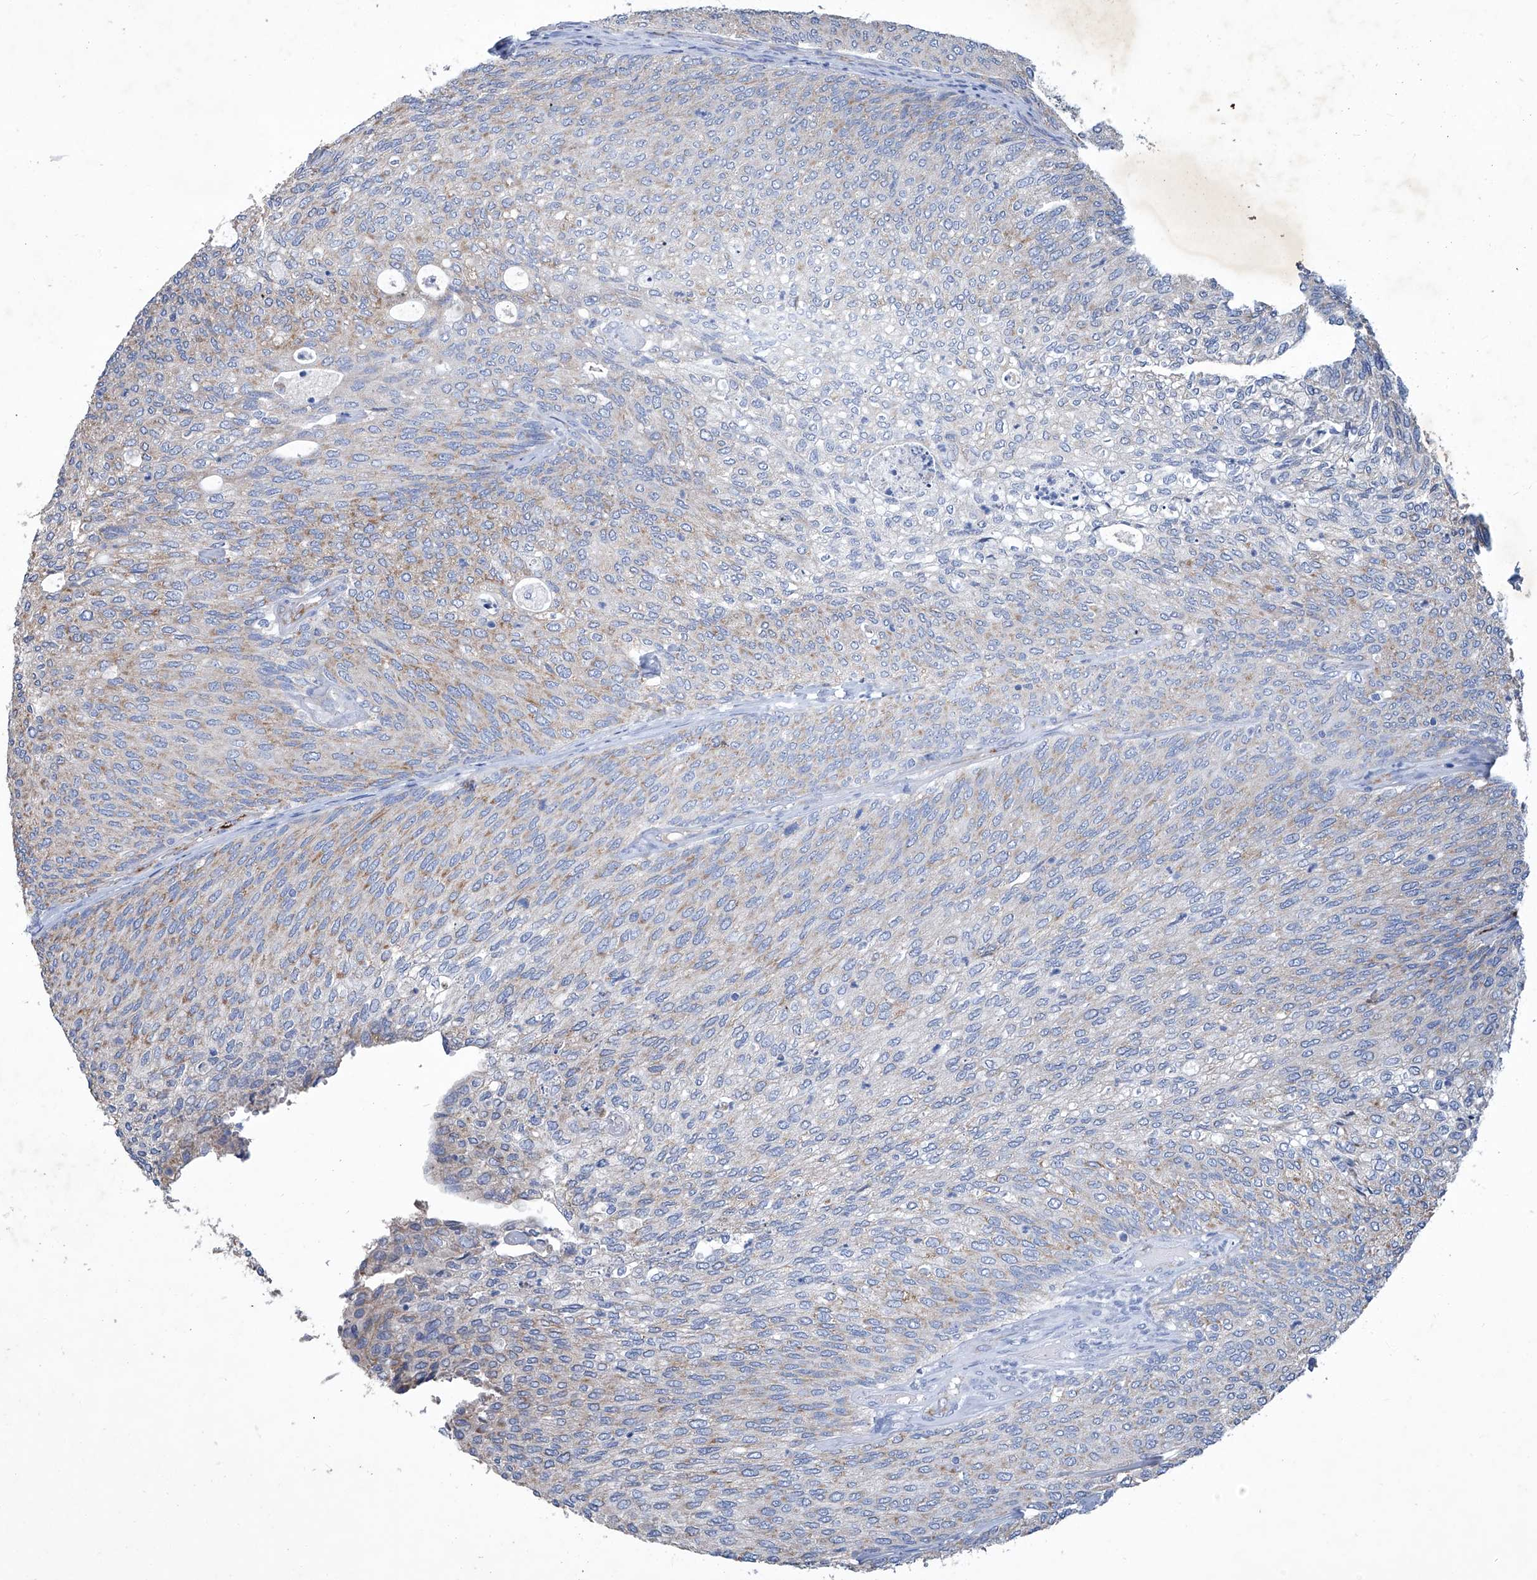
{"staining": {"intensity": "moderate", "quantity": "25%-75%", "location": "cytoplasmic/membranous"}, "tissue": "urothelial cancer", "cell_type": "Tumor cells", "image_type": "cancer", "snomed": [{"axis": "morphology", "description": "Urothelial carcinoma, Low grade"}, {"axis": "topography", "description": "Urinary bladder"}], "caption": "Tumor cells show medium levels of moderate cytoplasmic/membranous staining in about 25%-75% of cells in urothelial carcinoma (low-grade).", "gene": "MTARC1", "patient": {"sex": "female", "age": 79}}